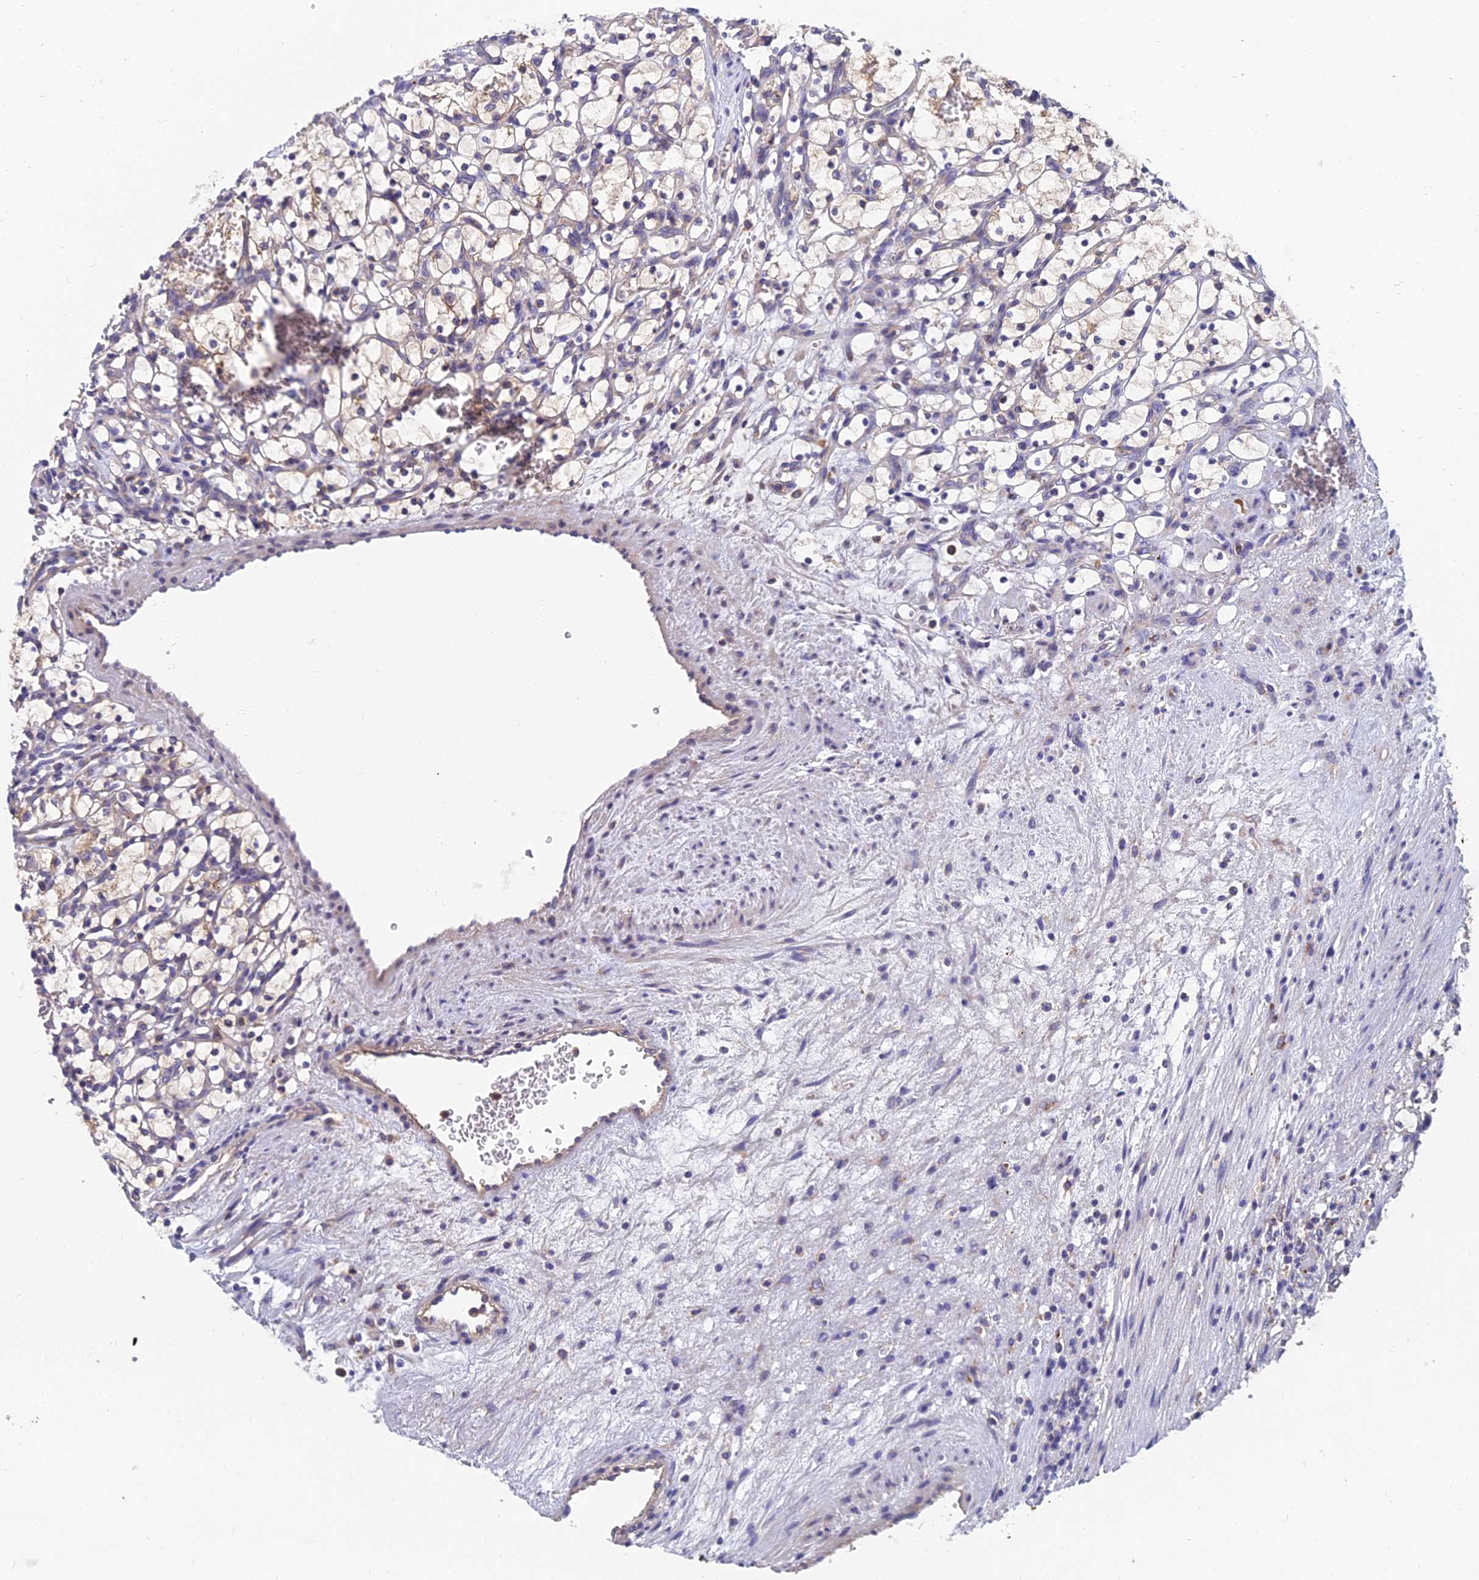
{"staining": {"intensity": "weak", "quantity": "<25%", "location": "cytoplasmic/membranous"}, "tissue": "renal cancer", "cell_type": "Tumor cells", "image_type": "cancer", "snomed": [{"axis": "morphology", "description": "Adenocarcinoma, NOS"}, {"axis": "topography", "description": "Kidney"}], "caption": "The IHC micrograph has no significant positivity in tumor cells of renal adenocarcinoma tissue.", "gene": "UMAD1", "patient": {"sex": "female", "age": 69}}